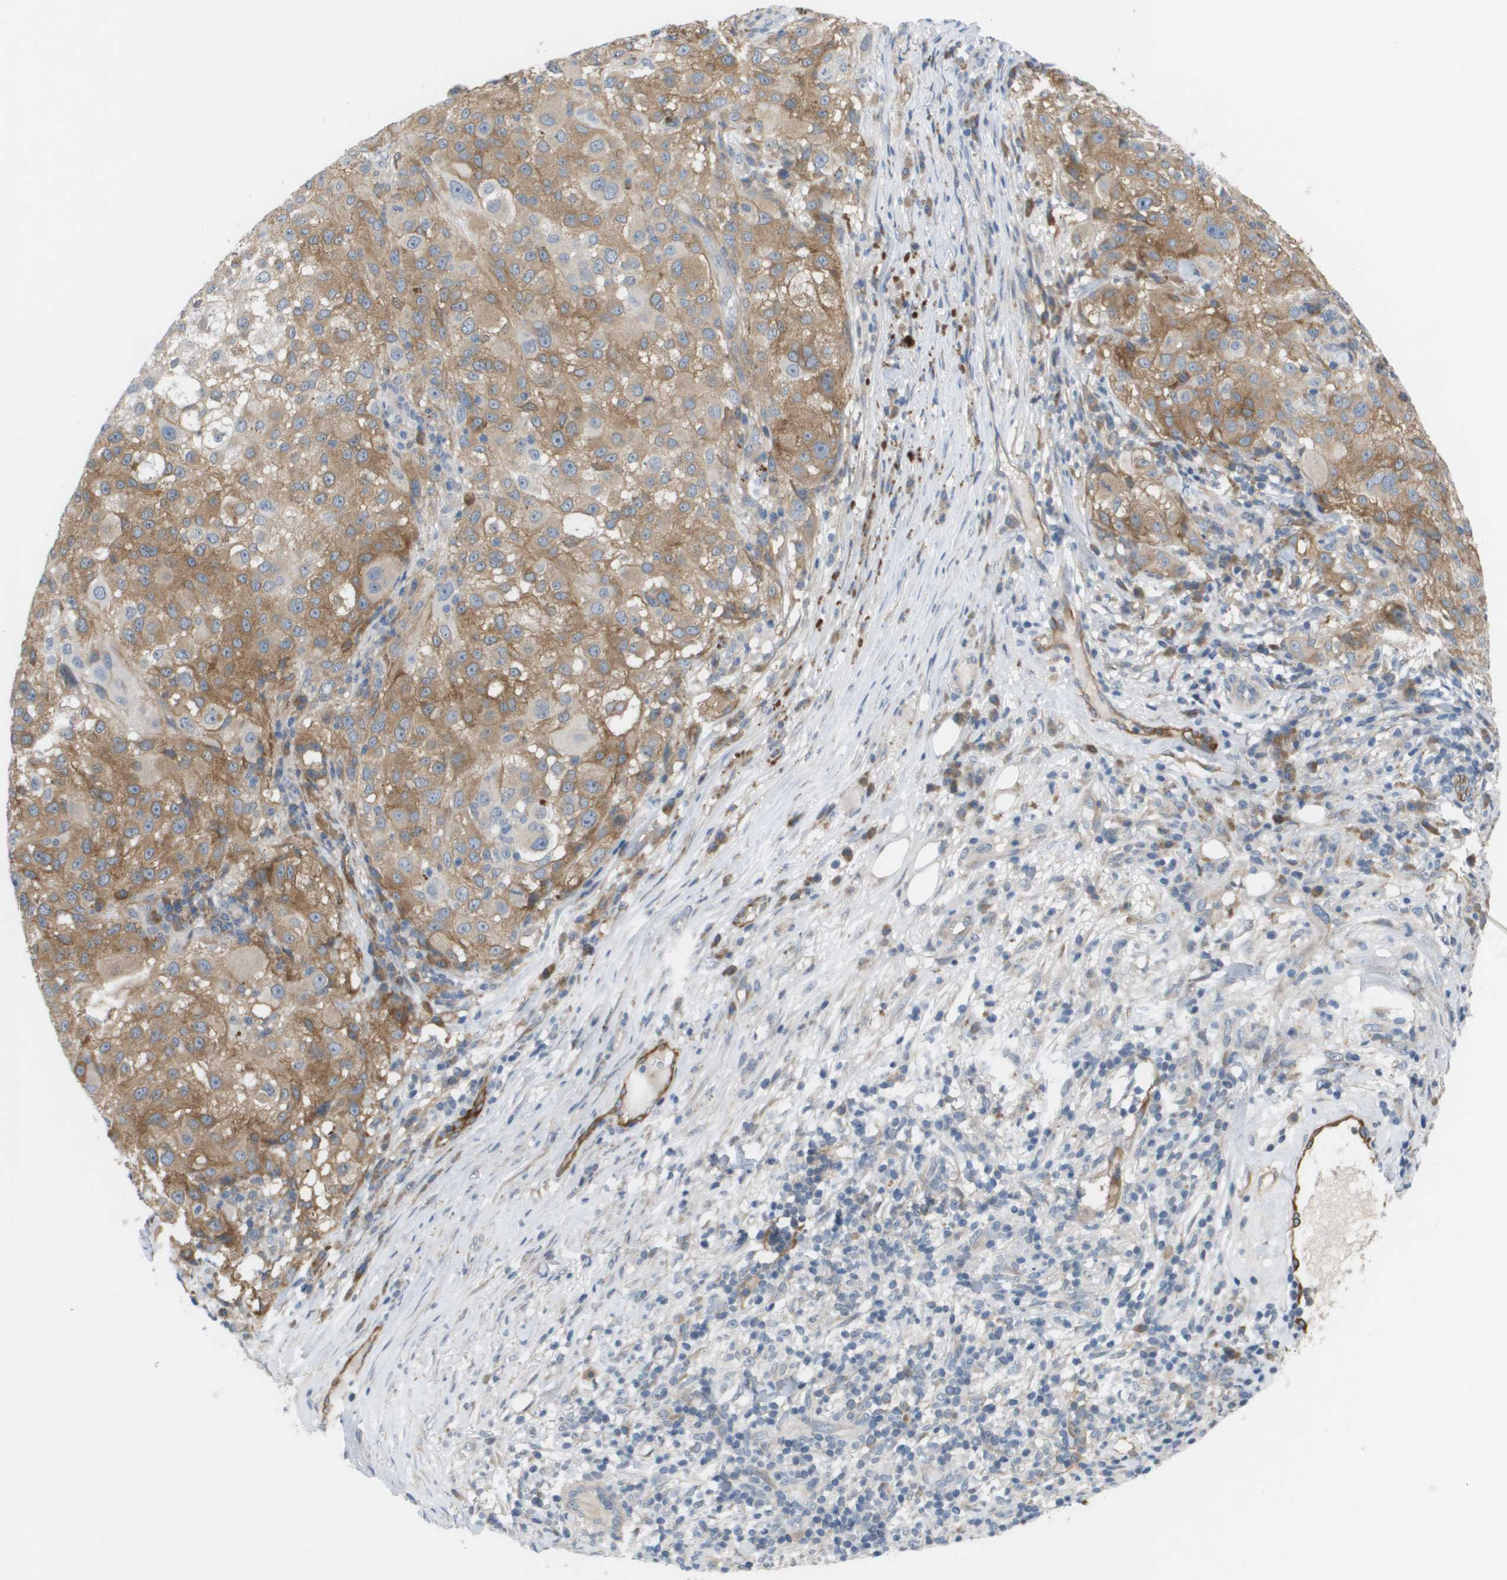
{"staining": {"intensity": "moderate", "quantity": ">75%", "location": "cytoplasmic/membranous"}, "tissue": "melanoma", "cell_type": "Tumor cells", "image_type": "cancer", "snomed": [{"axis": "morphology", "description": "Necrosis, NOS"}, {"axis": "morphology", "description": "Malignant melanoma, NOS"}, {"axis": "topography", "description": "Skin"}], "caption": "Protein expression analysis of human melanoma reveals moderate cytoplasmic/membranous expression in about >75% of tumor cells.", "gene": "MARCHF8", "patient": {"sex": "female", "age": 87}}